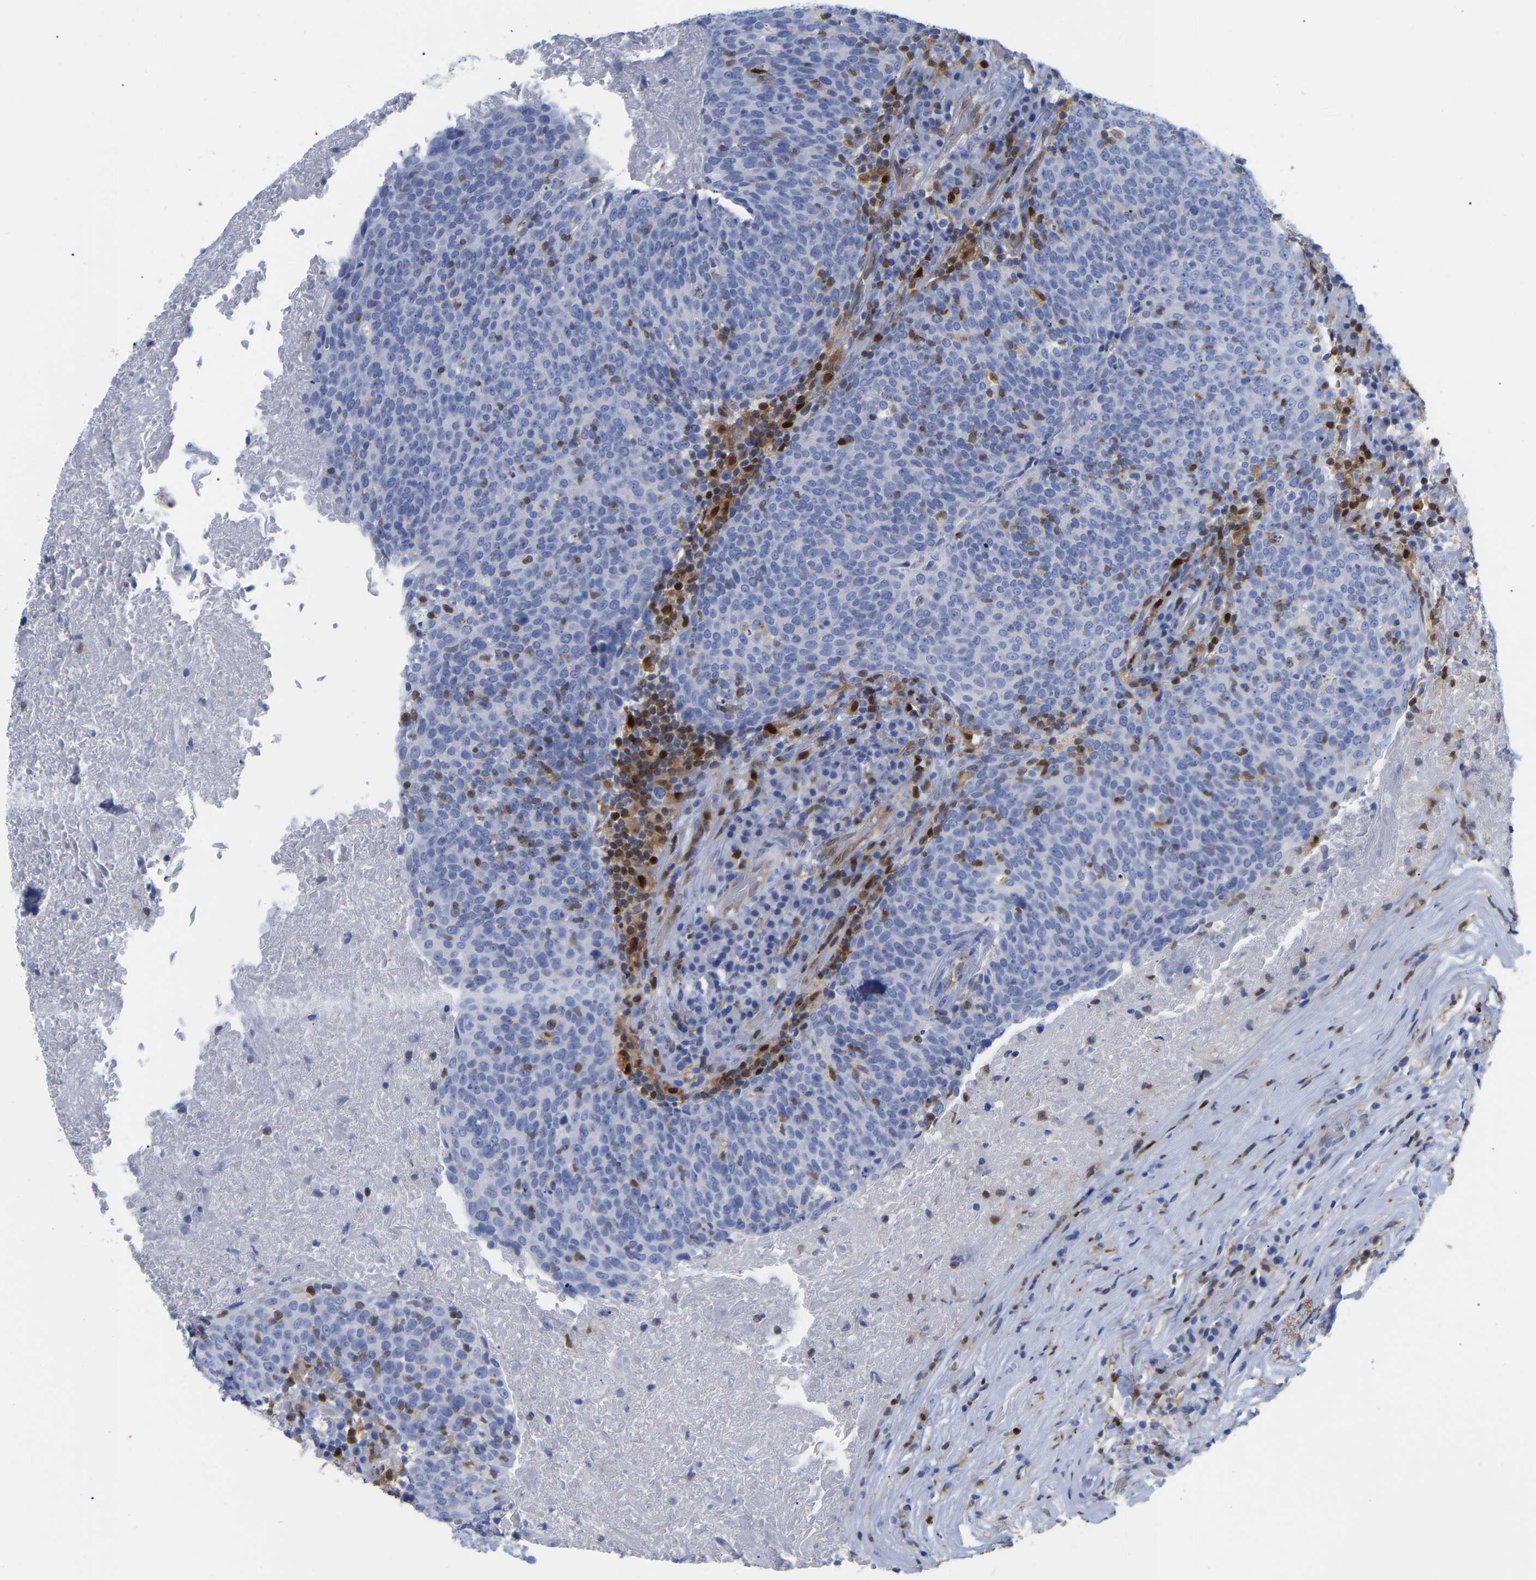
{"staining": {"intensity": "negative", "quantity": "none", "location": "none"}, "tissue": "head and neck cancer", "cell_type": "Tumor cells", "image_type": "cancer", "snomed": [{"axis": "morphology", "description": "Squamous cell carcinoma, NOS"}, {"axis": "morphology", "description": "Squamous cell carcinoma, metastatic, NOS"}, {"axis": "topography", "description": "Lymph node"}, {"axis": "topography", "description": "Head-Neck"}], "caption": "This is an immunohistochemistry micrograph of head and neck metastatic squamous cell carcinoma. There is no expression in tumor cells.", "gene": "GIMAP4", "patient": {"sex": "male", "age": 62}}